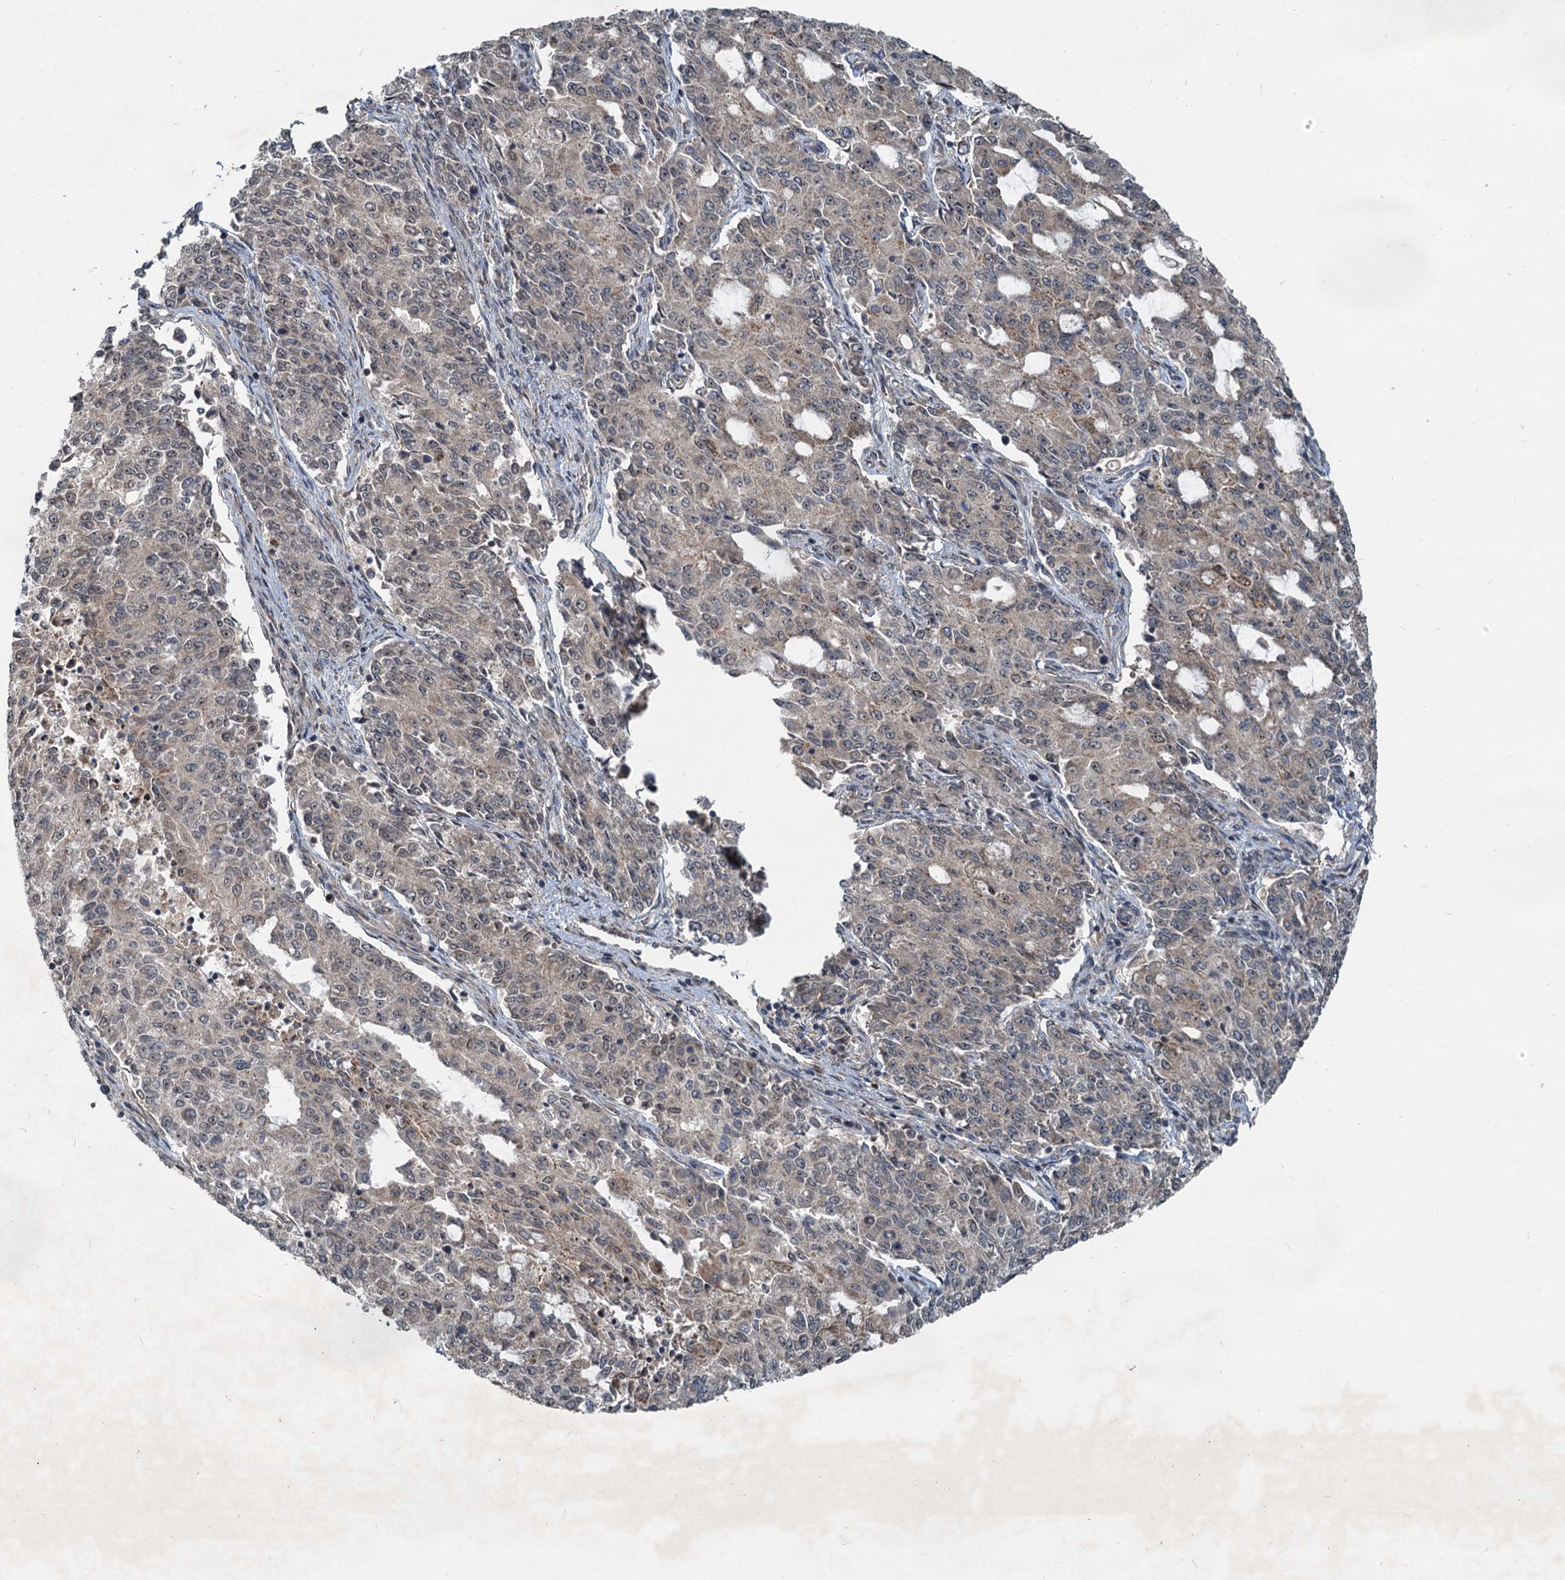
{"staining": {"intensity": "moderate", "quantity": "25%-75%", "location": "cytoplasmic/membranous"}, "tissue": "endometrial cancer", "cell_type": "Tumor cells", "image_type": "cancer", "snomed": [{"axis": "morphology", "description": "Adenocarcinoma, NOS"}, {"axis": "topography", "description": "Endometrium"}], "caption": "Moderate cytoplasmic/membranous protein staining is identified in about 25%-75% of tumor cells in endometrial cancer (adenocarcinoma).", "gene": "CEP68", "patient": {"sex": "female", "age": 50}}